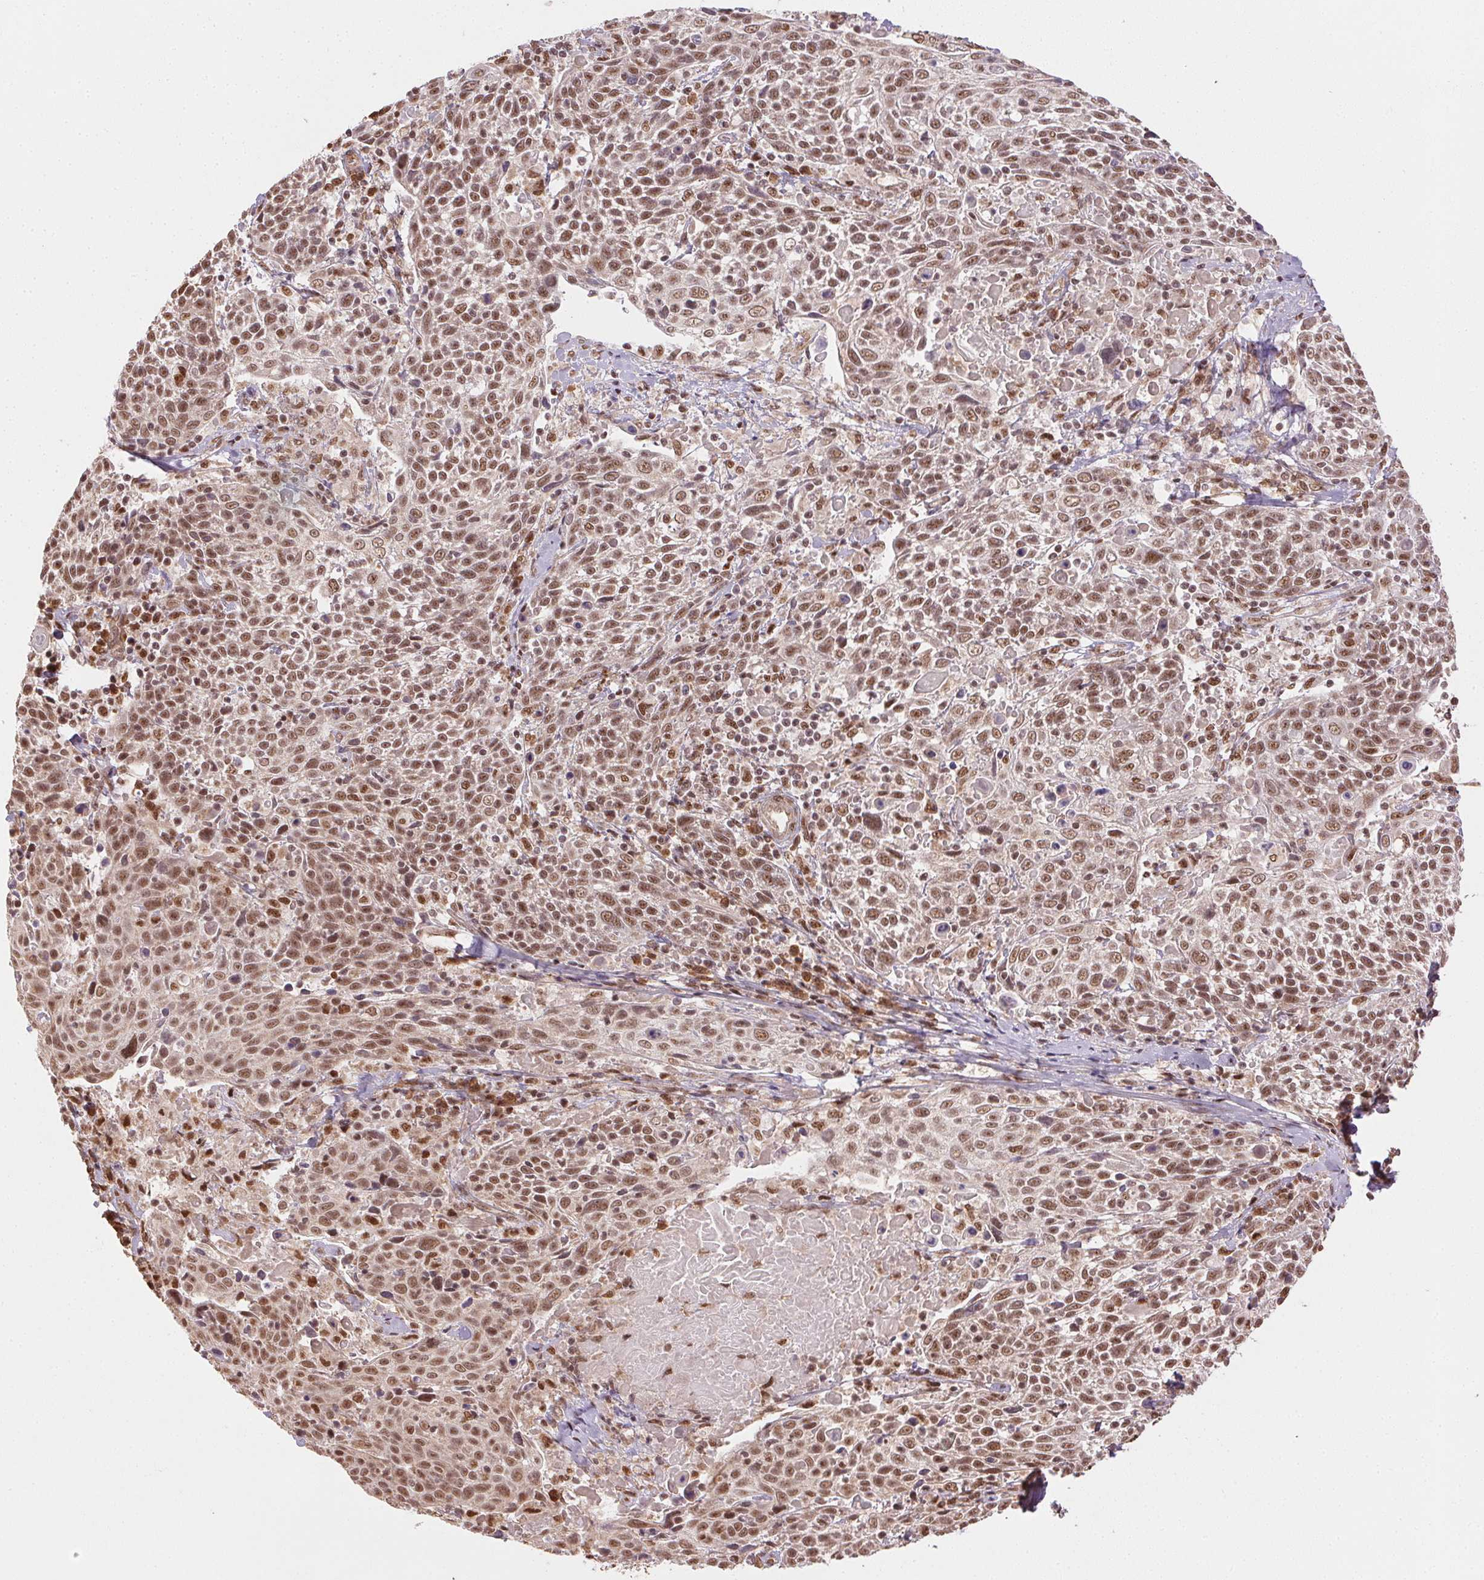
{"staining": {"intensity": "moderate", "quantity": ">75%", "location": "nuclear"}, "tissue": "cervical cancer", "cell_type": "Tumor cells", "image_type": "cancer", "snomed": [{"axis": "morphology", "description": "Squamous cell carcinoma, NOS"}, {"axis": "topography", "description": "Cervix"}], "caption": "Protein analysis of cervical cancer (squamous cell carcinoma) tissue exhibits moderate nuclear positivity in approximately >75% of tumor cells.", "gene": "TREML4", "patient": {"sex": "female", "age": 61}}